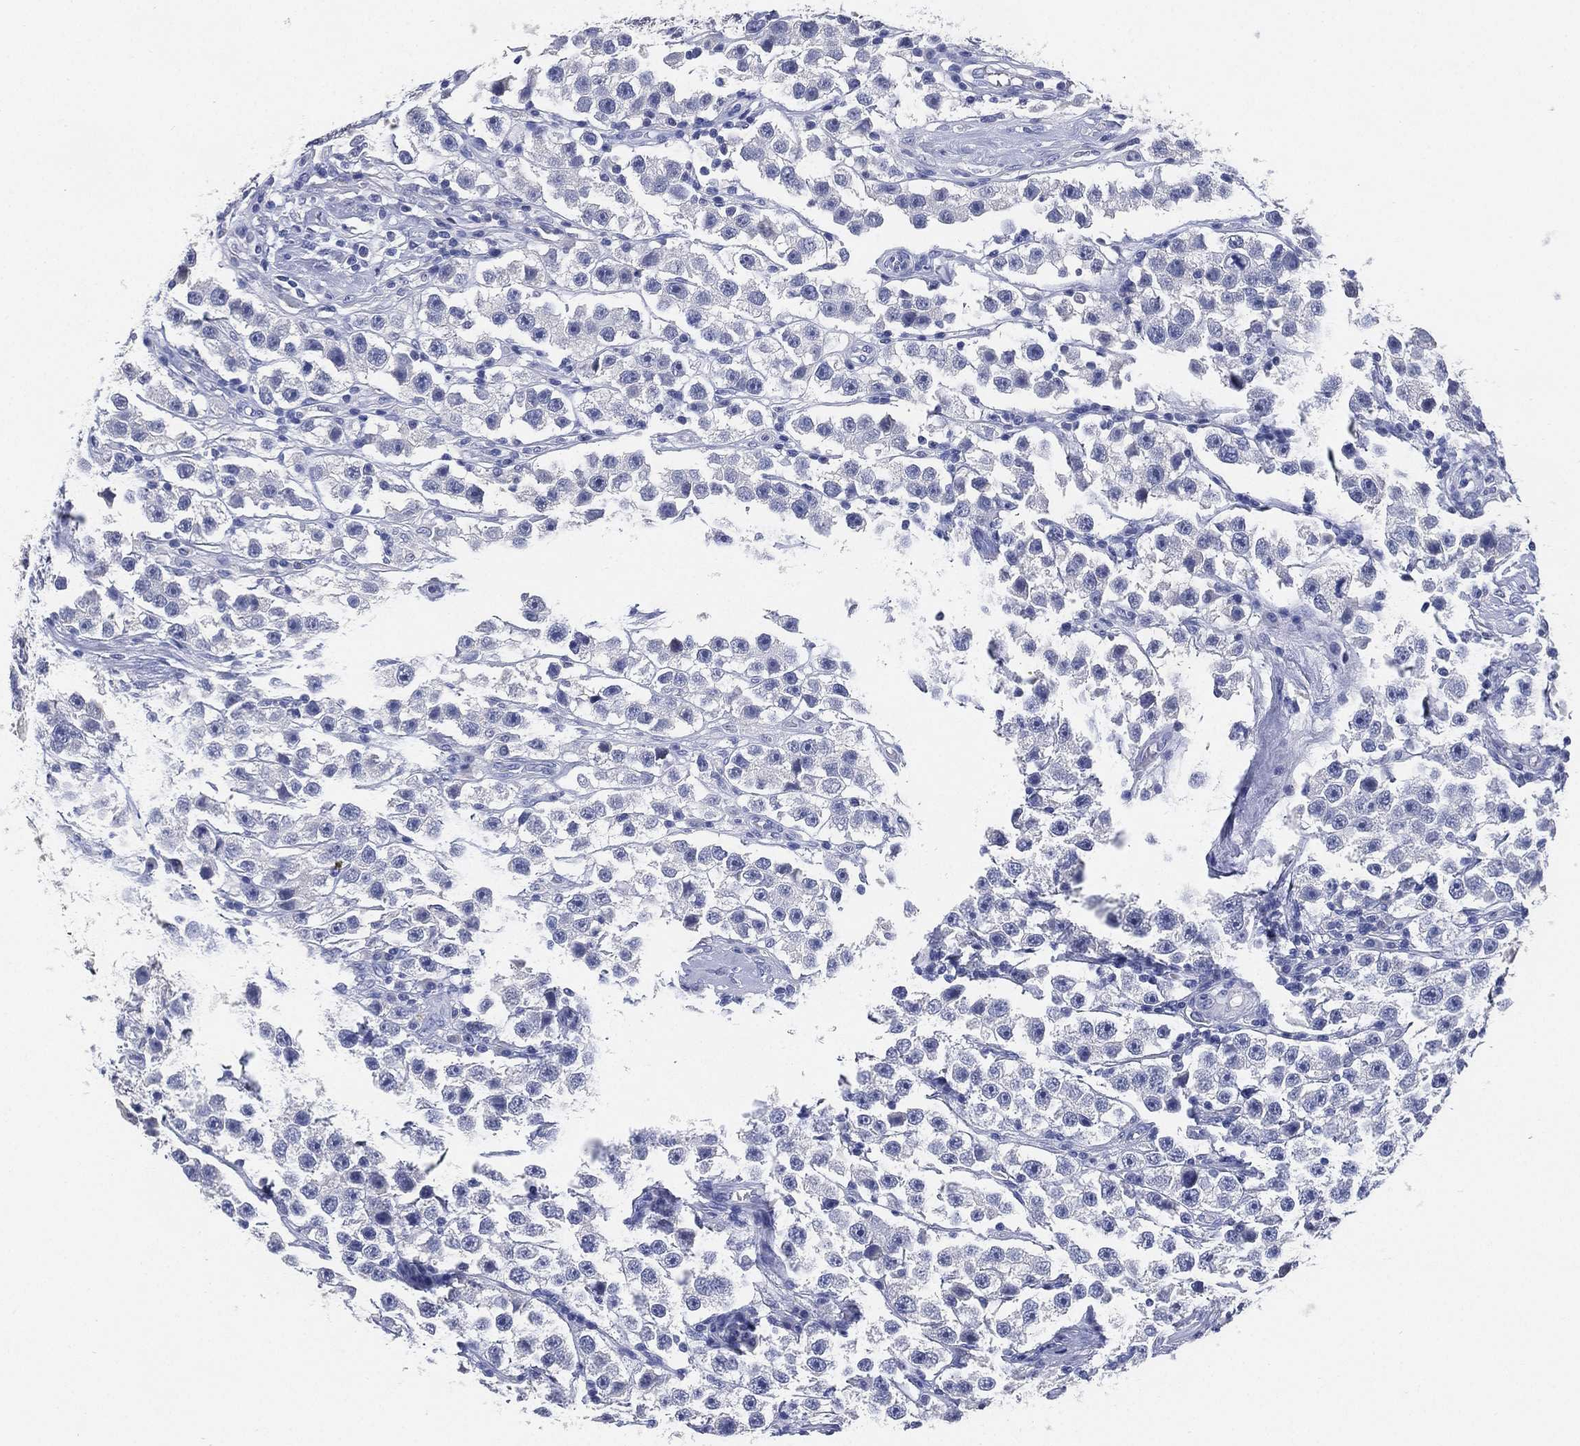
{"staining": {"intensity": "negative", "quantity": "none", "location": "none"}, "tissue": "testis cancer", "cell_type": "Tumor cells", "image_type": "cancer", "snomed": [{"axis": "morphology", "description": "Seminoma, NOS"}, {"axis": "topography", "description": "Testis"}], "caption": "This is an immunohistochemistry (IHC) photomicrograph of seminoma (testis). There is no staining in tumor cells.", "gene": "IYD", "patient": {"sex": "male", "age": 45}}